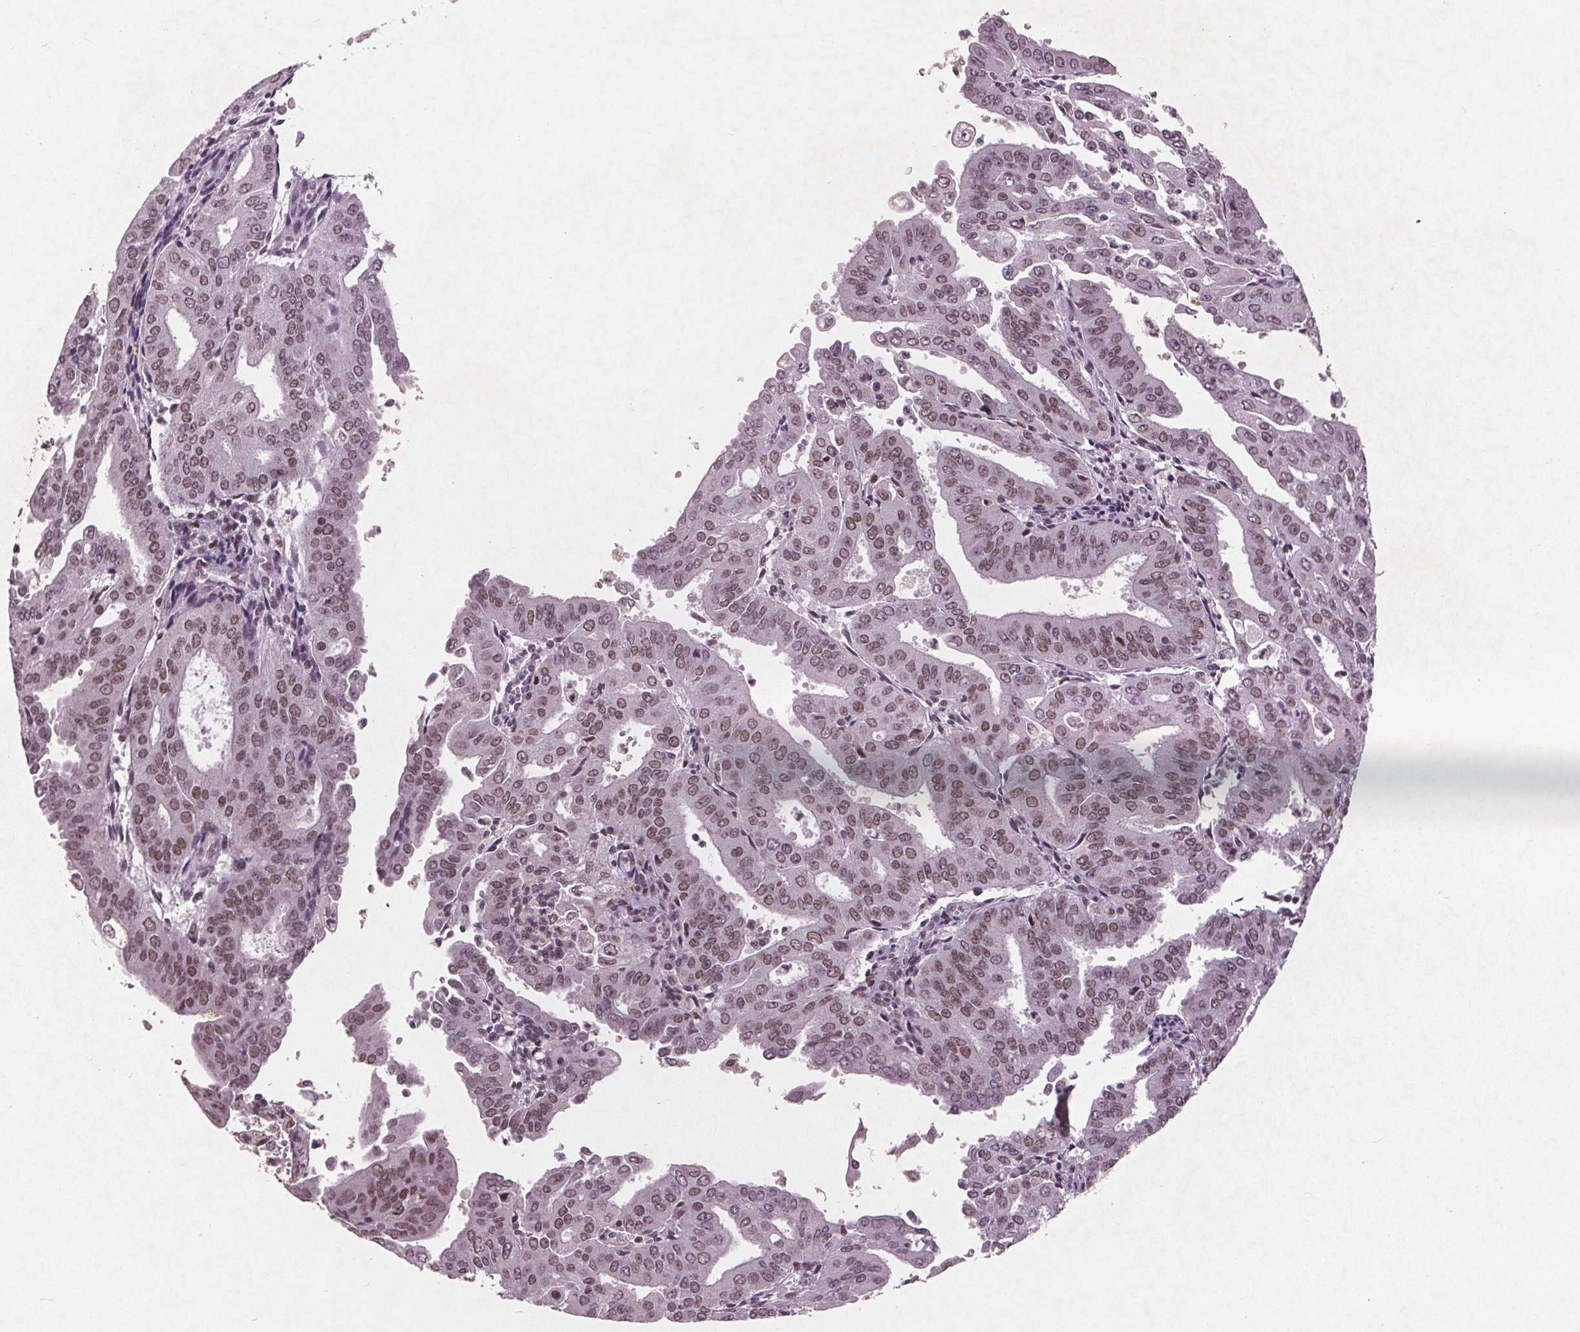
{"staining": {"intensity": "weak", "quantity": ">75%", "location": "nuclear"}, "tissue": "cervical cancer", "cell_type": "Tumor cells", "image_type": "cancer", "snomed": [{"axis": "morphology", "description": "Adenocarcinoma, NOS"}, {"axis": "topography", "description": "Cervix"}], "caption": "Immunohistochemistry (IHC) (DAB (3,3'-diaminobenzidine)) staining of human adenocarcinoma (cervical) exhibits weak nuclear protein expression in about >75% of tumor cells.", "gene": "RPS6KA2", "patient": {"sex": "female", "age": 56}}